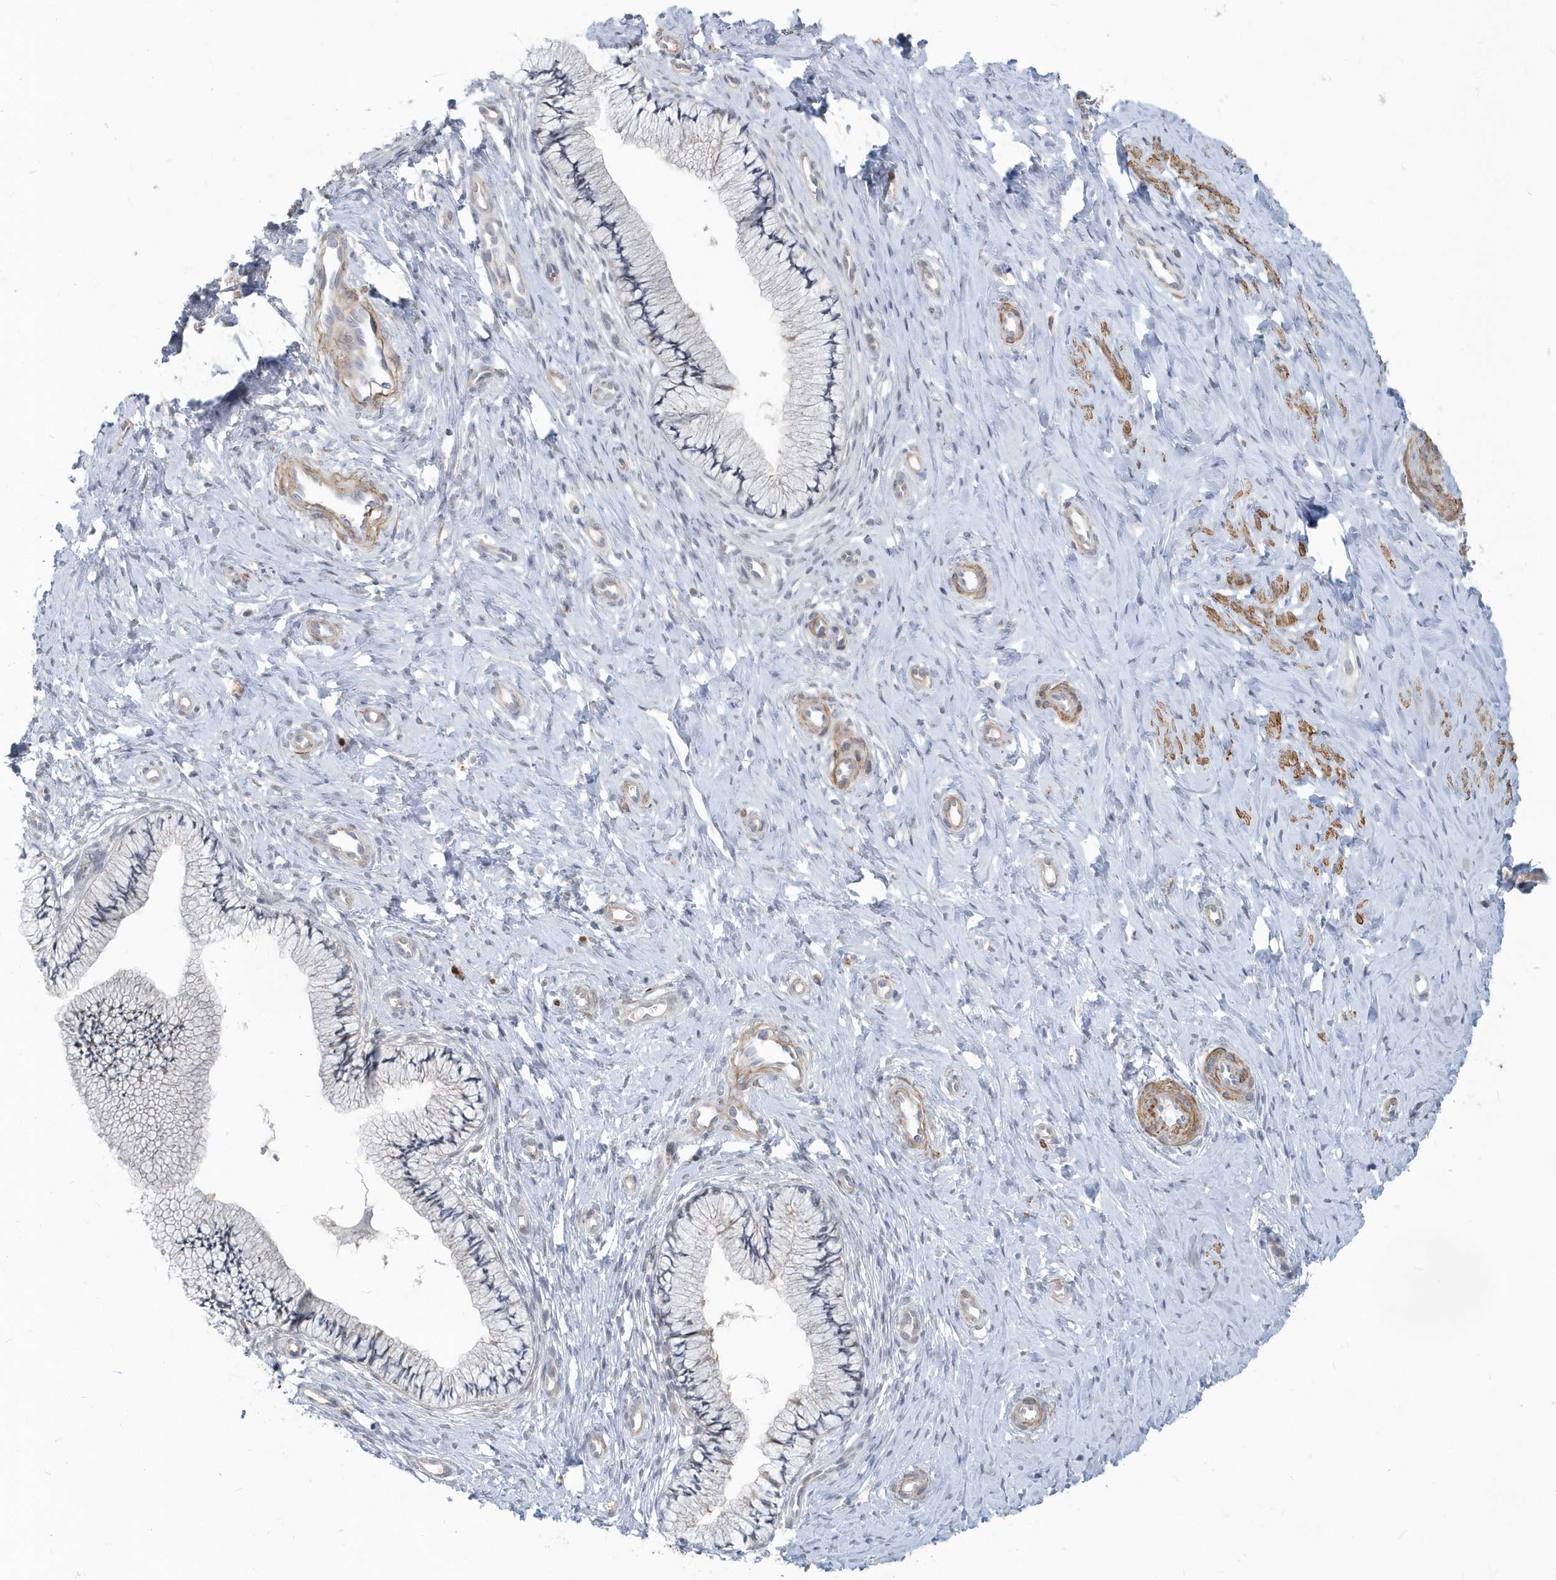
{"staining": {"intensity": "negative", "quantity": "none", "location": "none"}, "tissue": "cervix", "cell_type": "Glandular cells", "image_type": "normal", "snomed": [{"axis": "morphology", "description": "Normal tissue, NOS"}, {"axis": "topography", "description": "Cervix"}], "caption": "This is a histopathology image of IHC staining of benign cervix, which shows no positivity in glandular cells. Nuclei are stained in blue.", "gene": "NAPB", "patient": {"sex": "female", "age": 36}}